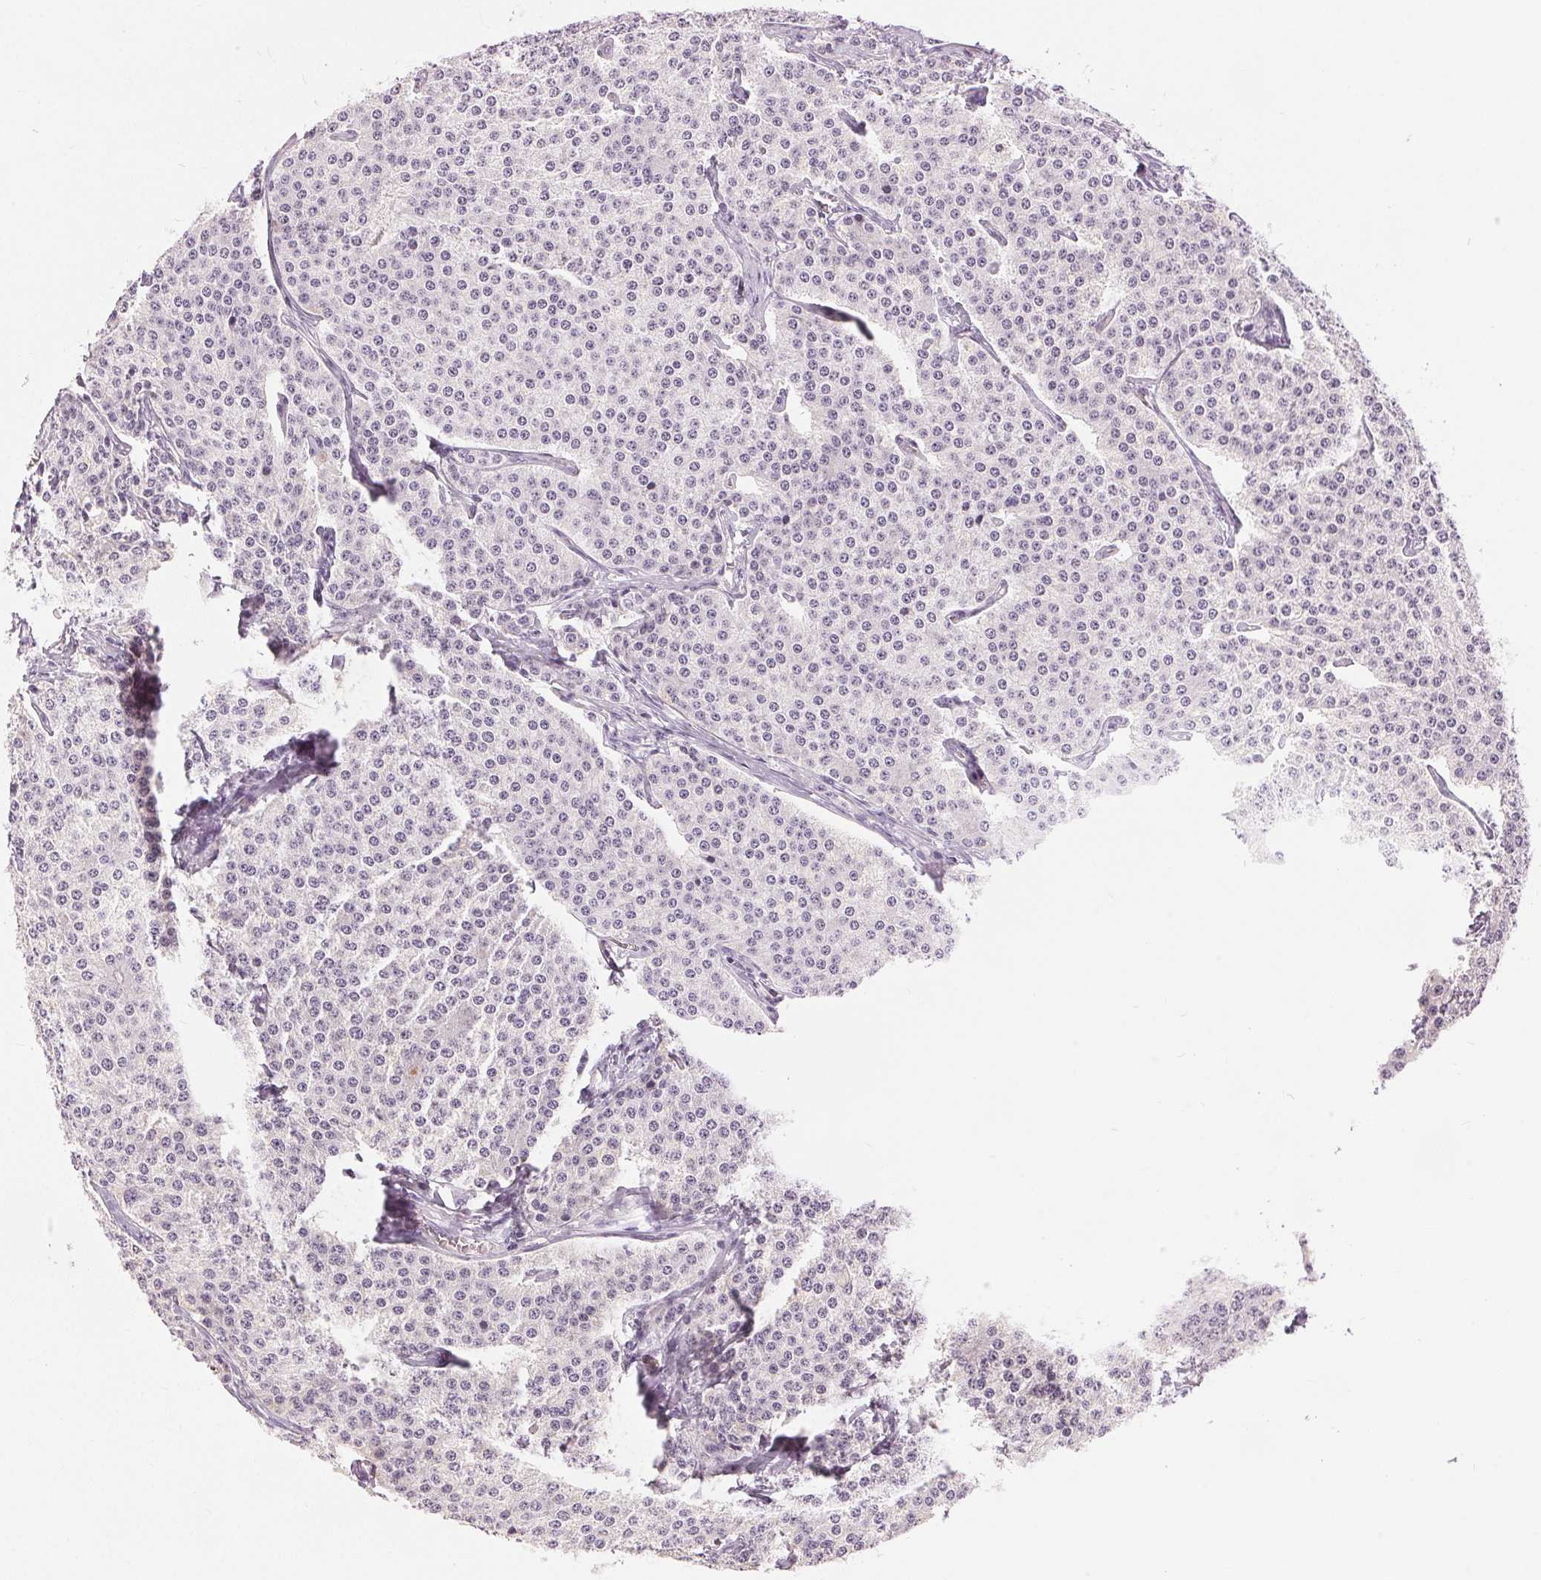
{"staining": {"intensity": "negative", "quantity": "none", "location": "none"}, "tissue": "carcinoid", "cell_type": "Tumor cells", "image_type": "cancer", "snomed": [{"axis": "morphology", "description": "Carcinoid, malignant, NOS"}, {"axis": "topography", "description": "Small intestine"}], "caption": "An immunohistochemistry histopathology image of carcinoid is shown. There is no staining in tumor cells of carcinoid.", "gene": "DSG3", "patient": {"sex": "female", "age": 64}}